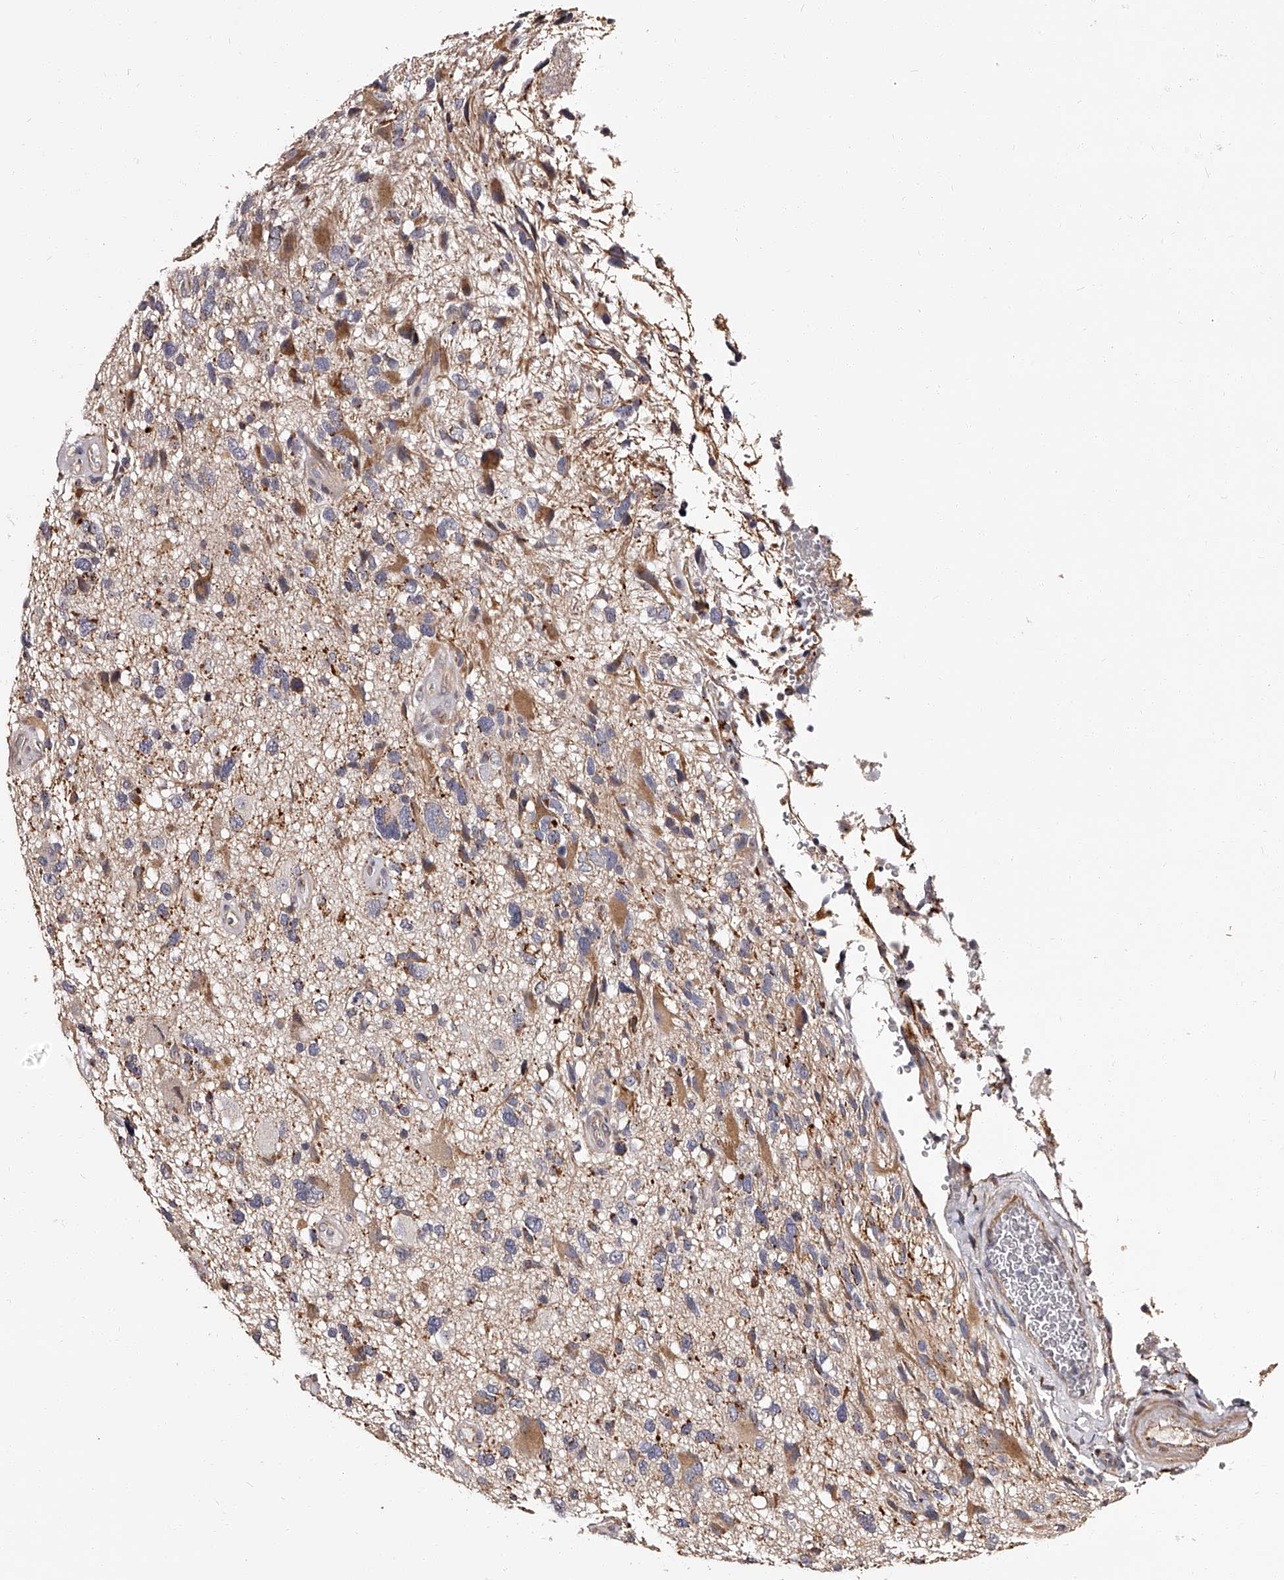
{"staining": {"intensity": "negative", "quantity": "none", "location": "none"}, "tissue": "glioma", "cell_type": "Tumor cells", "image_type": "cancer", "snomed": [{"axis": "morphology", "description": "Glioma, malignant, High grade"}, {"axis": "topography", "description": "Brain"}], "caption": "IHC of high-grade glioma (malignant) reveals no staining in tumor cells. (Stains: DAB immunohistochemistry (IHC) with hematoxylin counter stain, Microscopy: brightfield microscopy at high magnification).", "gene": "RSC1A1", "patient": {"sex": "male", "age": 33}}